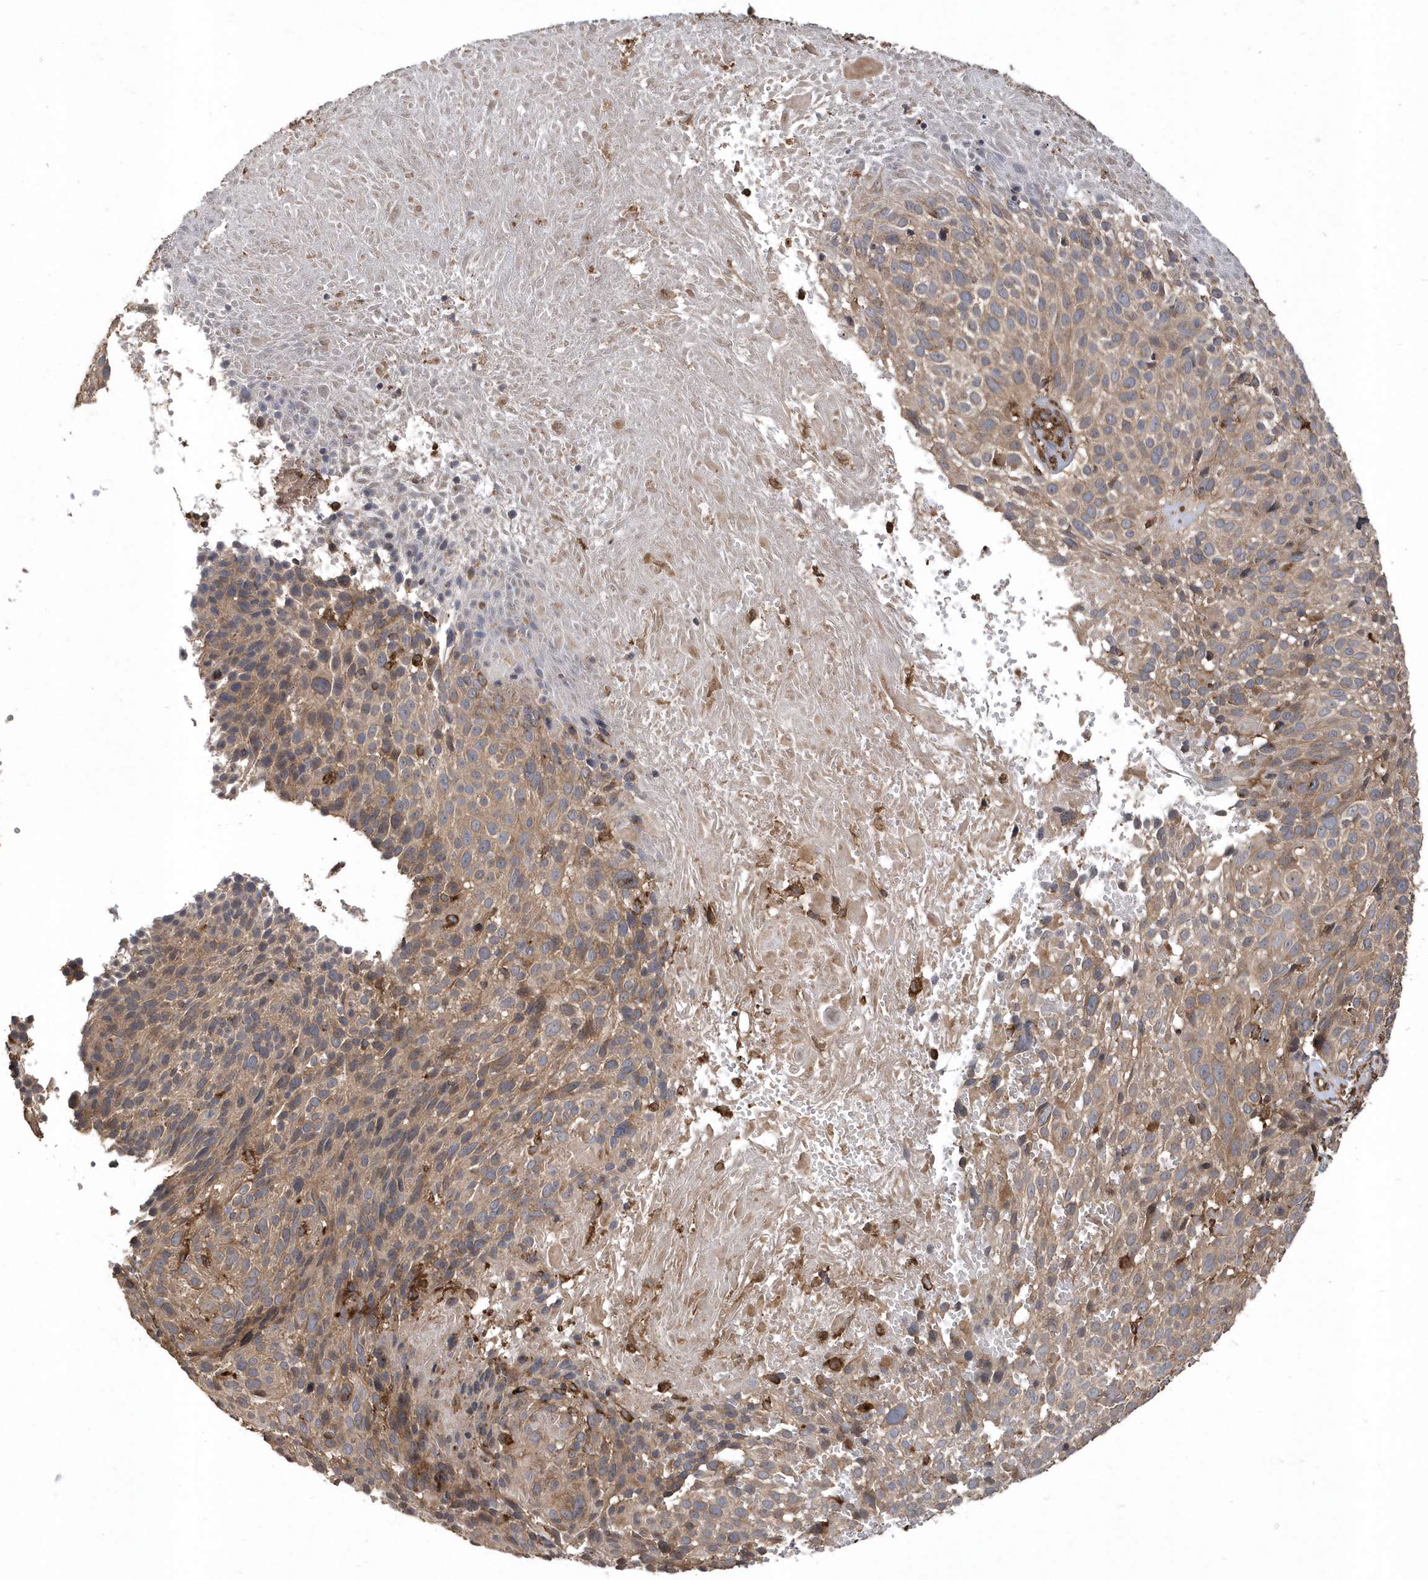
{"staining": {"intensity": "moderate", "quantity": ">75%", "location": "cytoplasmic/membranous"}, "tissue": "cervical cancer", "cell_type": "Tumor cells", "image_type": "cancer", "snomed": [{"axis": "morphology", "description": "Squamous cell carcinoma, NOS"}, {"axis": "topography", "description": "Cervix"}], "caption": "Human cervical squamous cell carcinoma stained with a brown dye reveals moderate cytoplasmic/membranous positive expression in approximately >75% of tumor cells.", "gene": "WASHC5", "patient": {"sex": "female", "age": 74}}